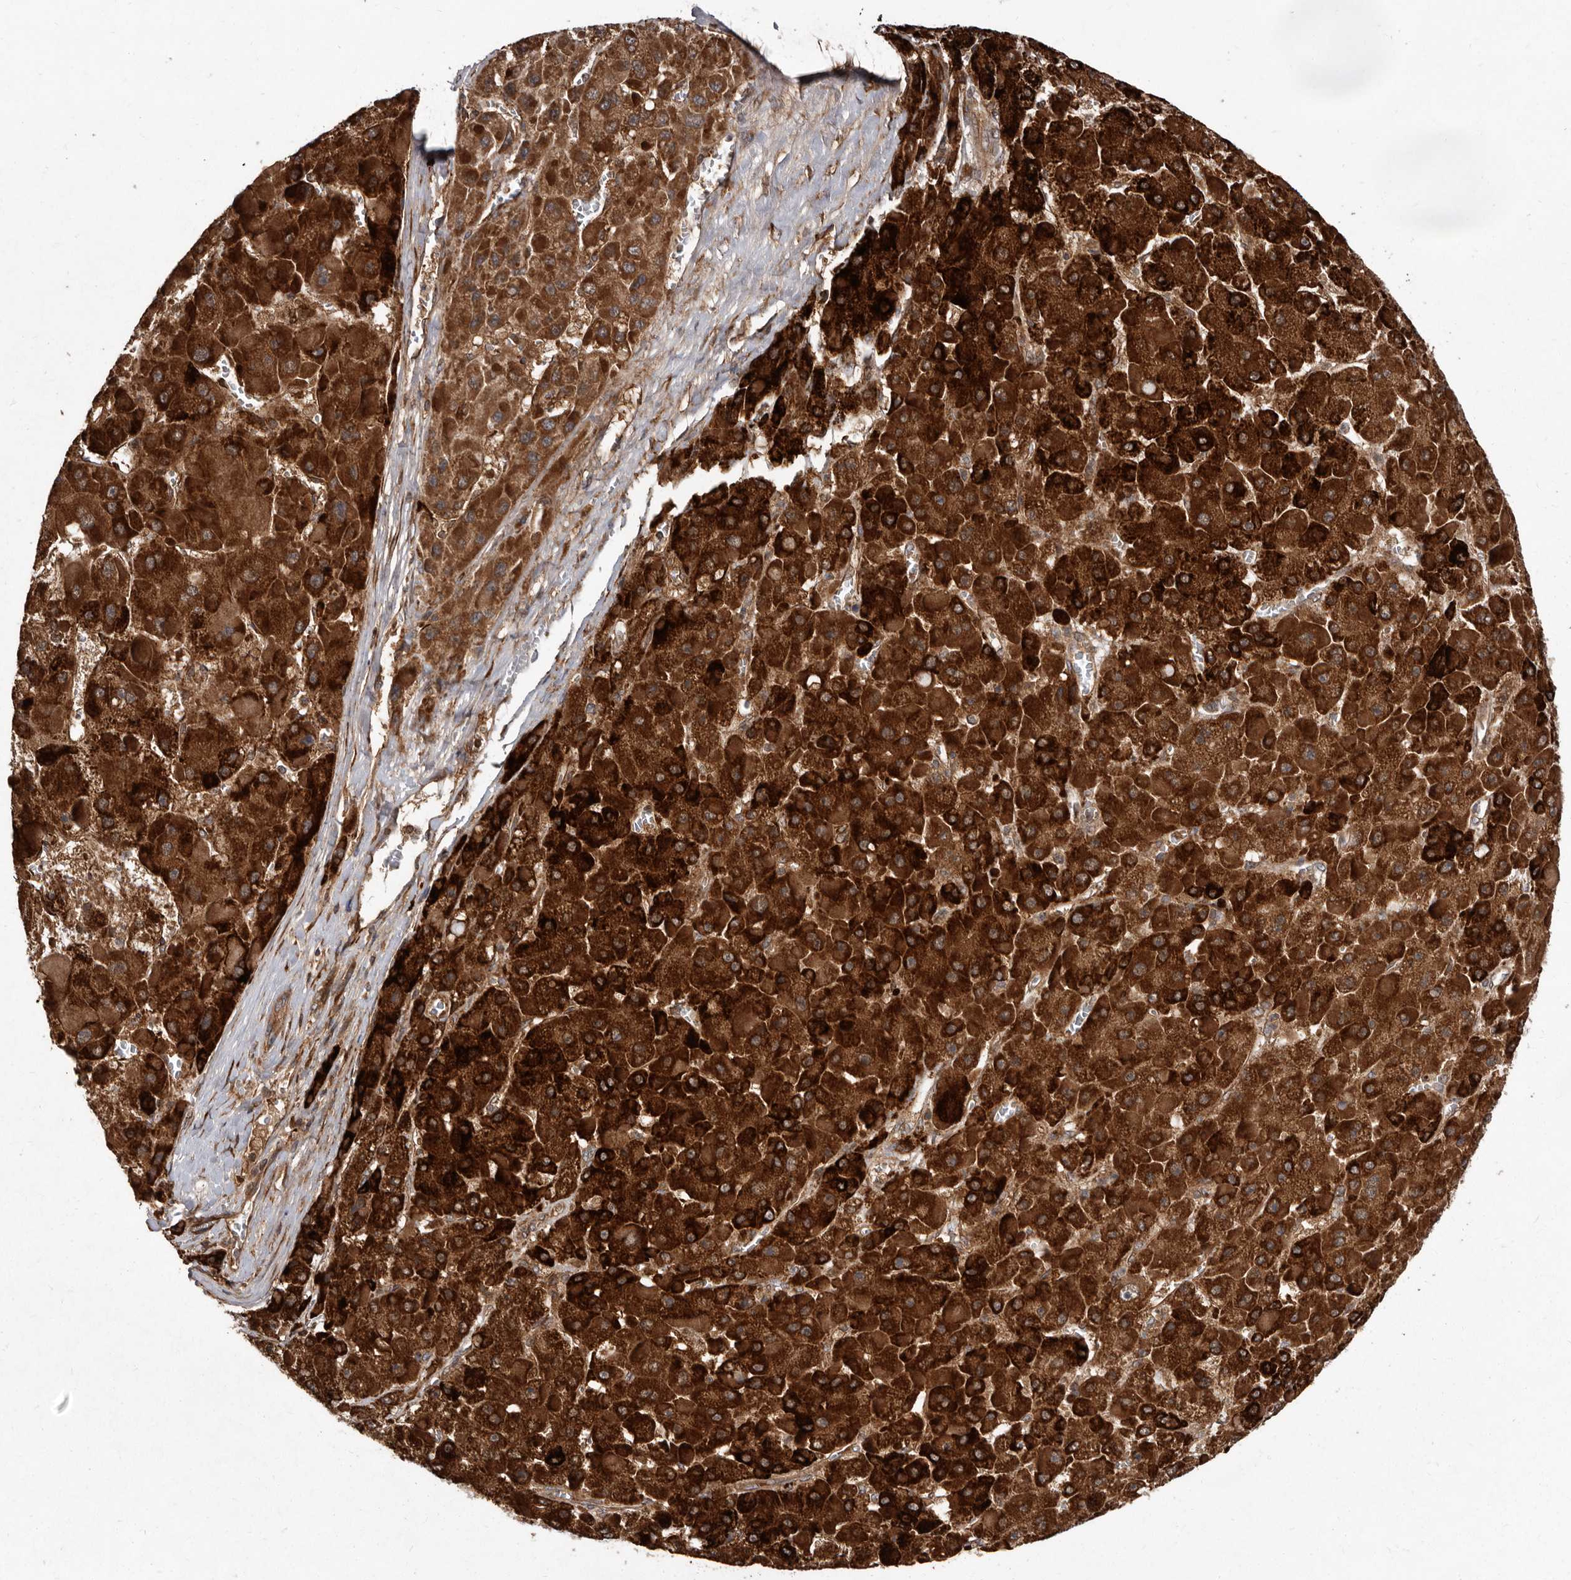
{"staining": {"intensity": "strong", "quantity": ">75%", "location": "cytoplasmic/membranous"}, "tissue": "liver cancer", "cell_type": "Tumor cells", "image_type": "cancer", "snomed": [{"axis": "morphology", "description": "Carcinoma, Hepatocellular, NOS"}, {"axis": "topography", "description": "Liver"}], "caption": "High-power microscopy captured an immunohistochemistry image of hepatocellular carcinoma (liver), revealing strong cytoplasmic/membranous staining in approximately >75% of tumor cells.", "gene": "FLAD1", "patient": {"sex": "female", "age": 73}}